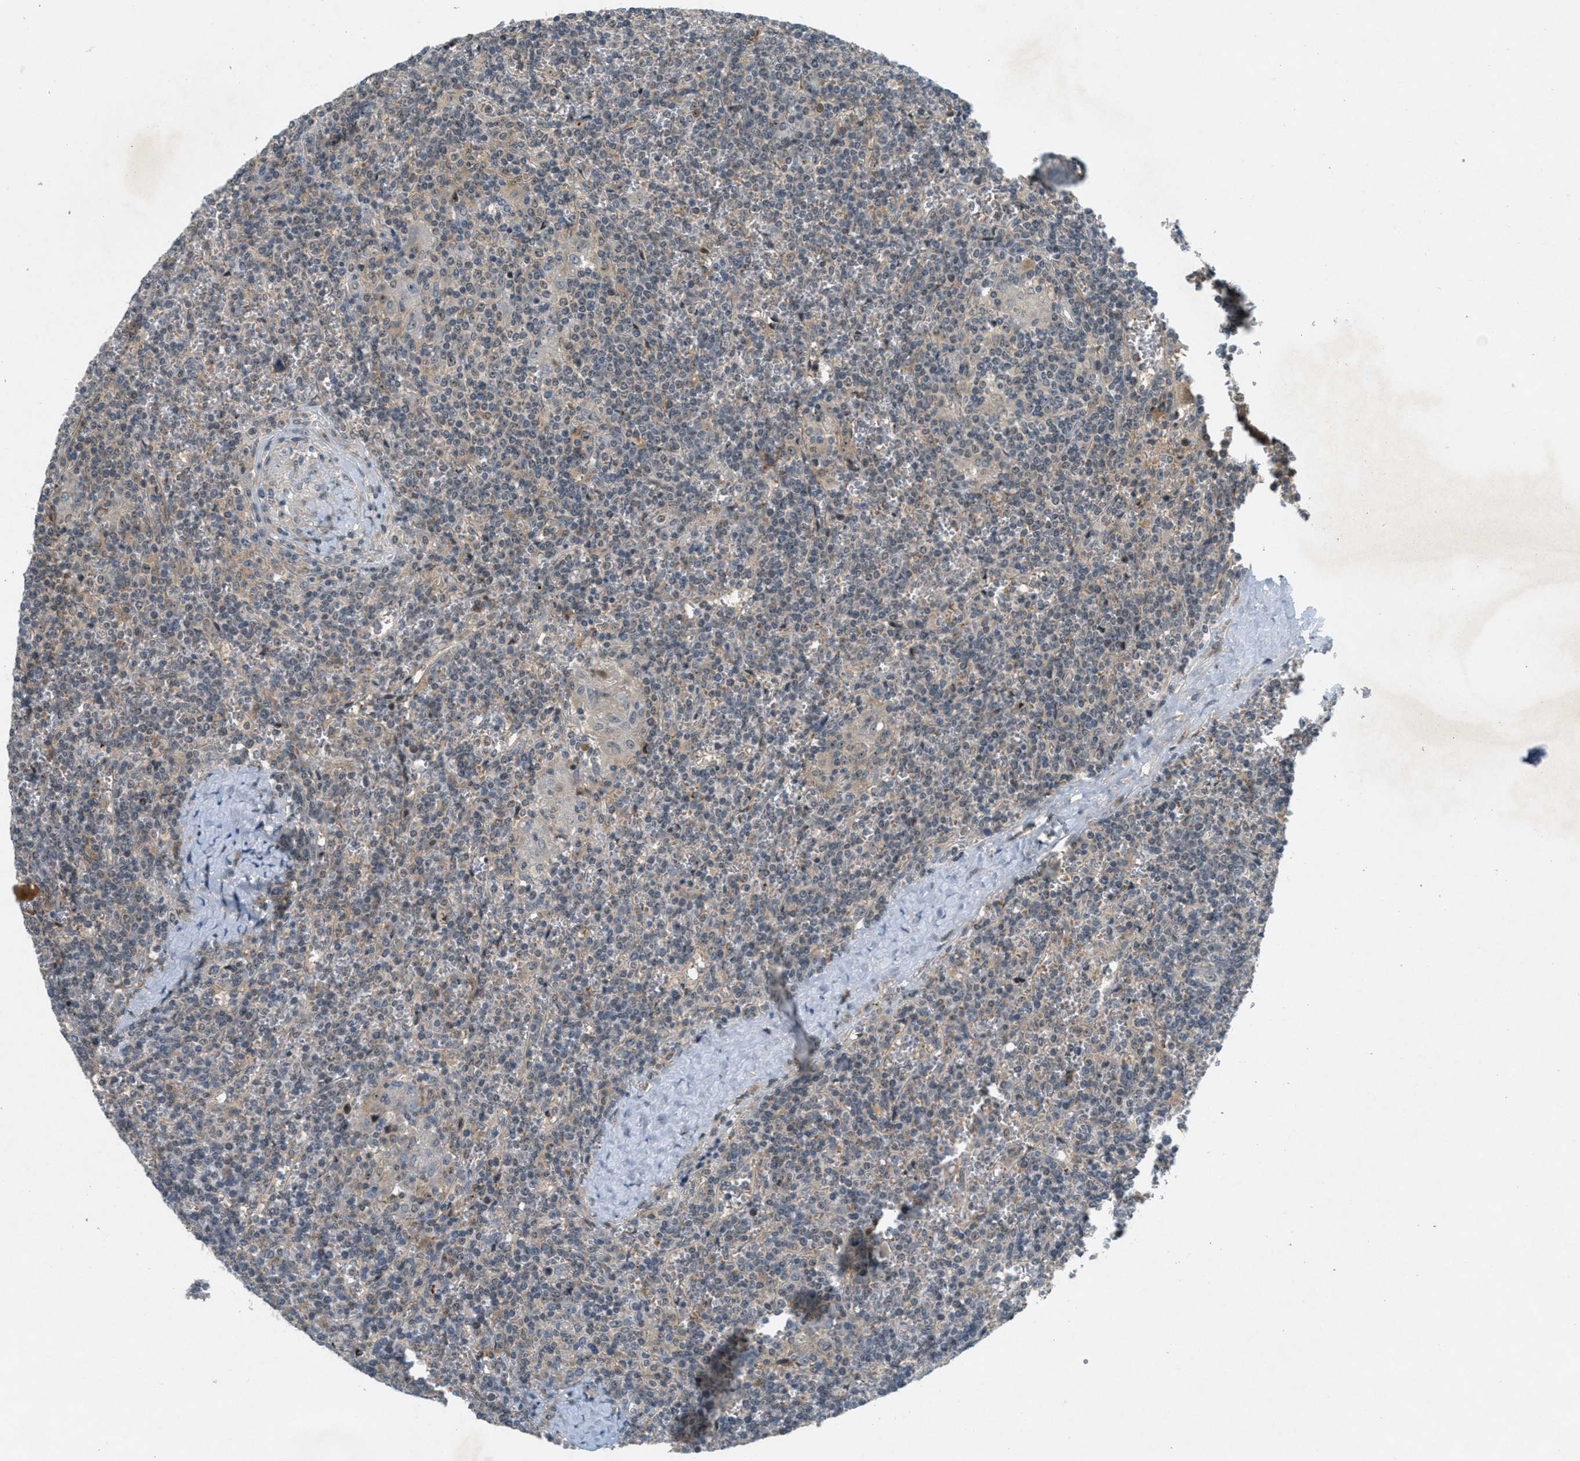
{"staining": {"intensity": "negative", "quantity": "none", "location": "none"}, "tissue": "lymphoma", "cell_type": "Tumor cells", "image_type": "cancer", "snomed": [{"axis": "morphology", "description": "Malignant lymphoma, non-Hodgkin's type, Low grade"}, {"axis": "topography", "description": "Spleen"}], "caption": "Tumor cells are negative for brown protein staining in lymphoma. Nuclei are stained in blue.", "gene": "STK11", "patient": {"sex": "female", "age": 19}}